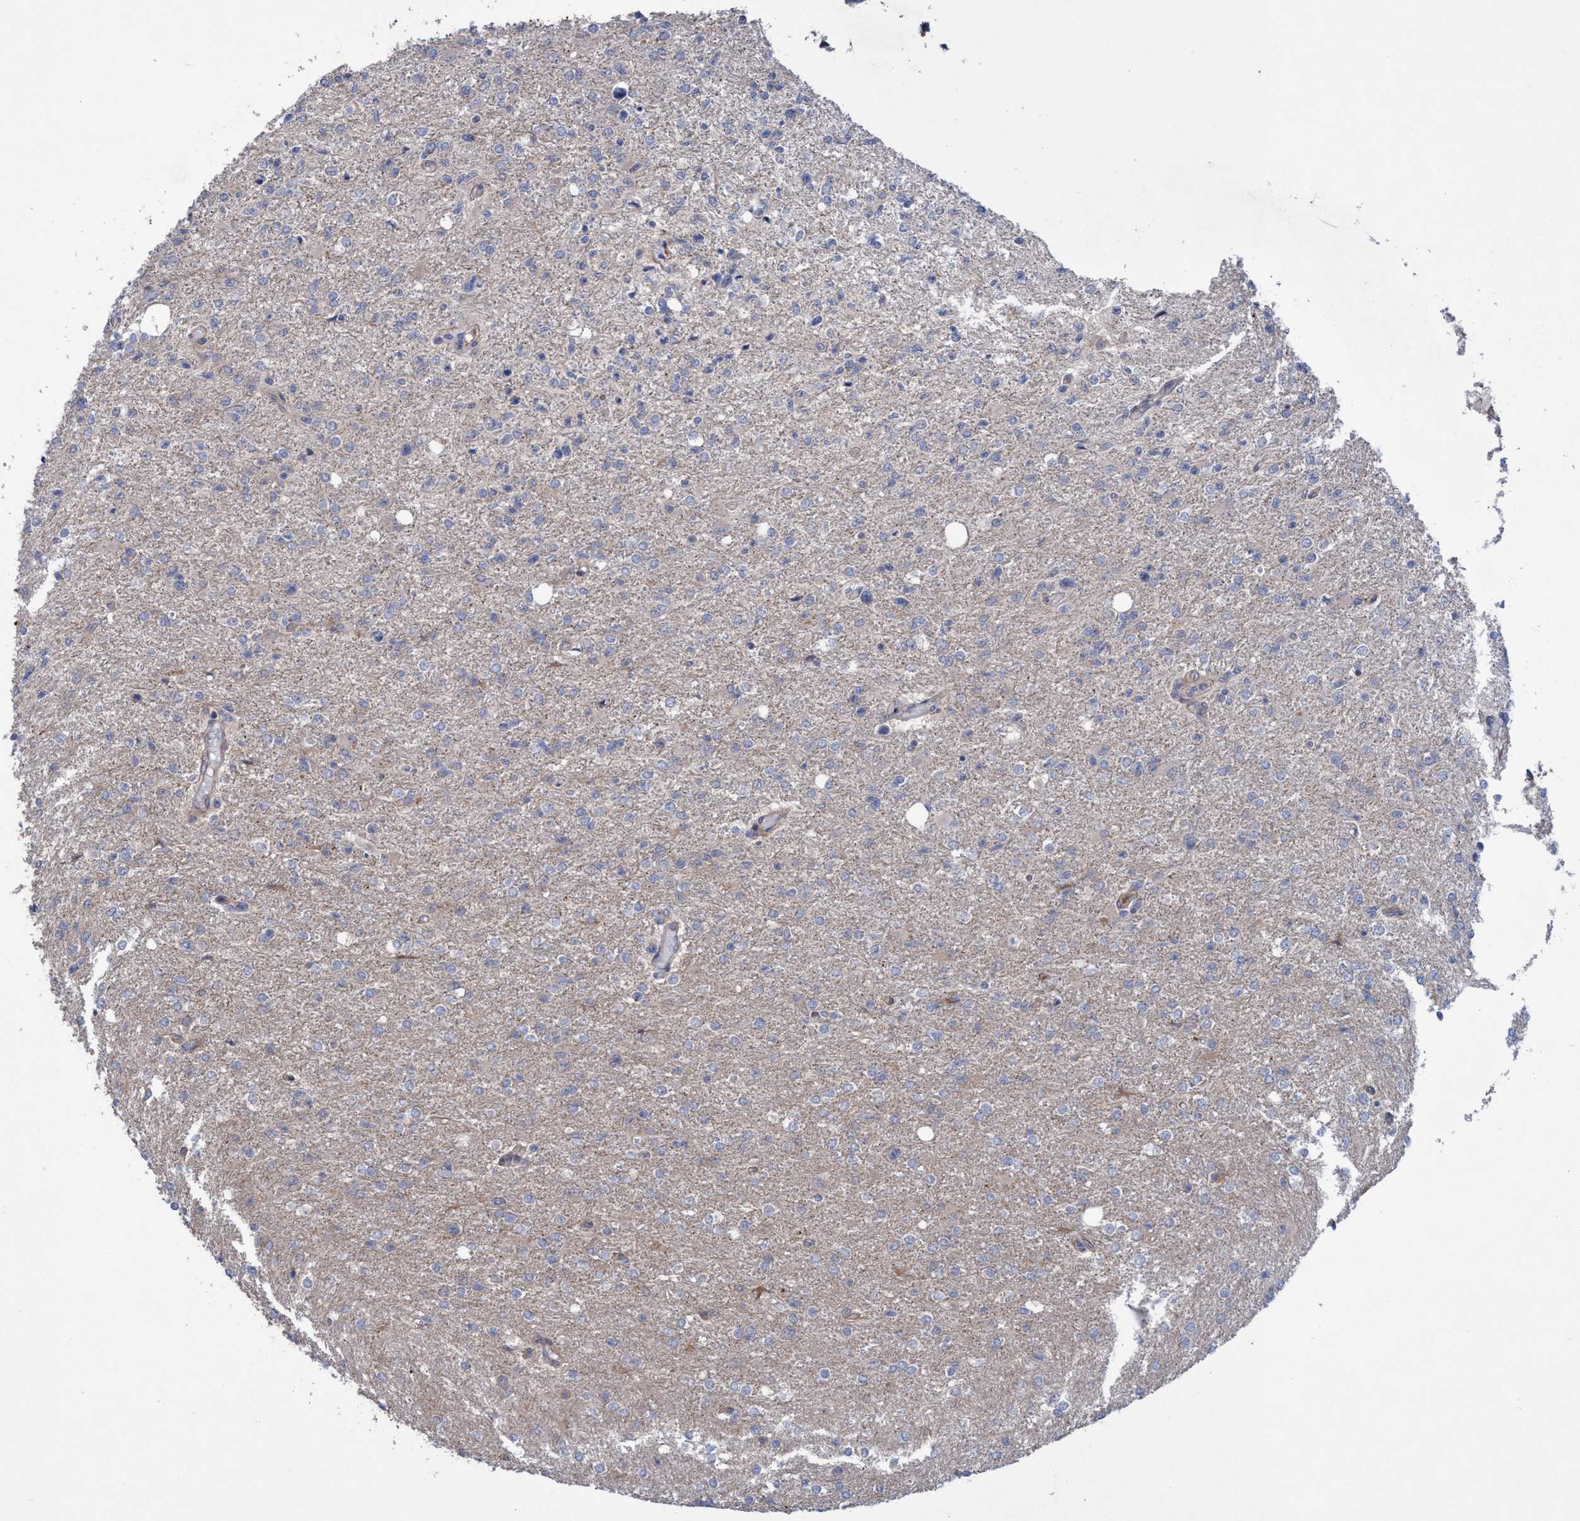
{"staining": {"intensity": "negative", "quantity": "none", "location": "none"}, "tissue": "glioma", "cell_type": "Tumor cells", "image_type": "cancer", "snomed": [{"axis": "morphology", "description": "Glioma, malignant, High grade"}, {"axis": "topography", "description": "Cerebral cortex"}], "caption": "The photomicrograph displays no staining of tumor cells in glioma. Brightfield microscopy of immunohistochemistry (IHC) stained with DAB (3,3'-diaminobenzidine) (brown) and hematoxylin (blue), captured at high magnification.", "gene": "P2RY14", "patient": {"sex": "male", "age": 76}}